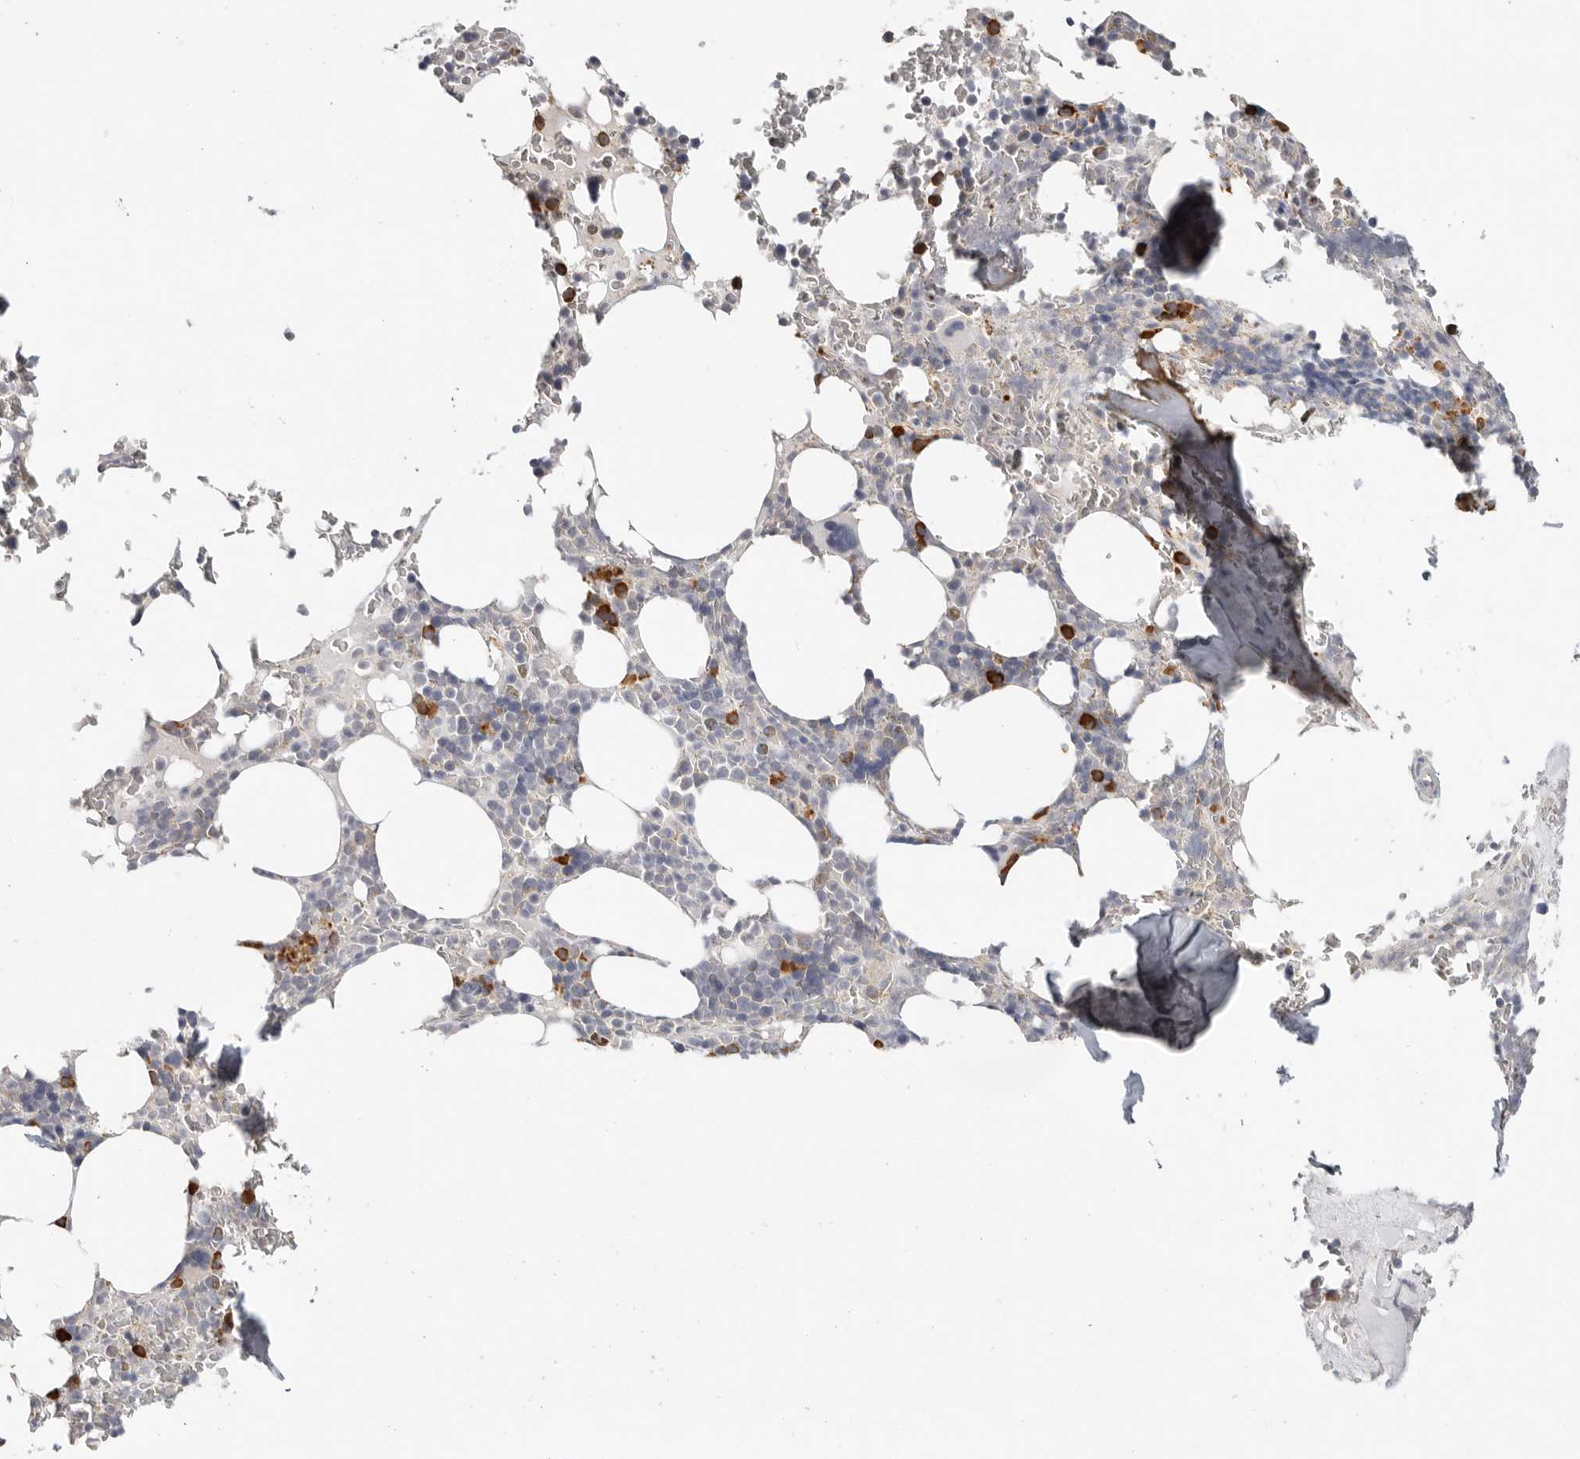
{"staining": {"intensity": "strong", "quantity": "<25%", "location": "cytoplasmic/membranous"}, "tissue": "bone marrow", "cell_type": "Hematopoietic cells", "image_type": "normal", "snomed": [{"axis": "morphology", "description": "Normal tissue, NOS"}, {"axis": "topography", "description": "Bone marrow"}], "caption": "An IHC image of unremarkable tissue is shown. Protein staining in brown shows strong cytoplasmic/membranous positivity in bone marrow within hematopoietic cells.", "gene": "WDR77", "patient": {"sex": "male", "age": 58}}